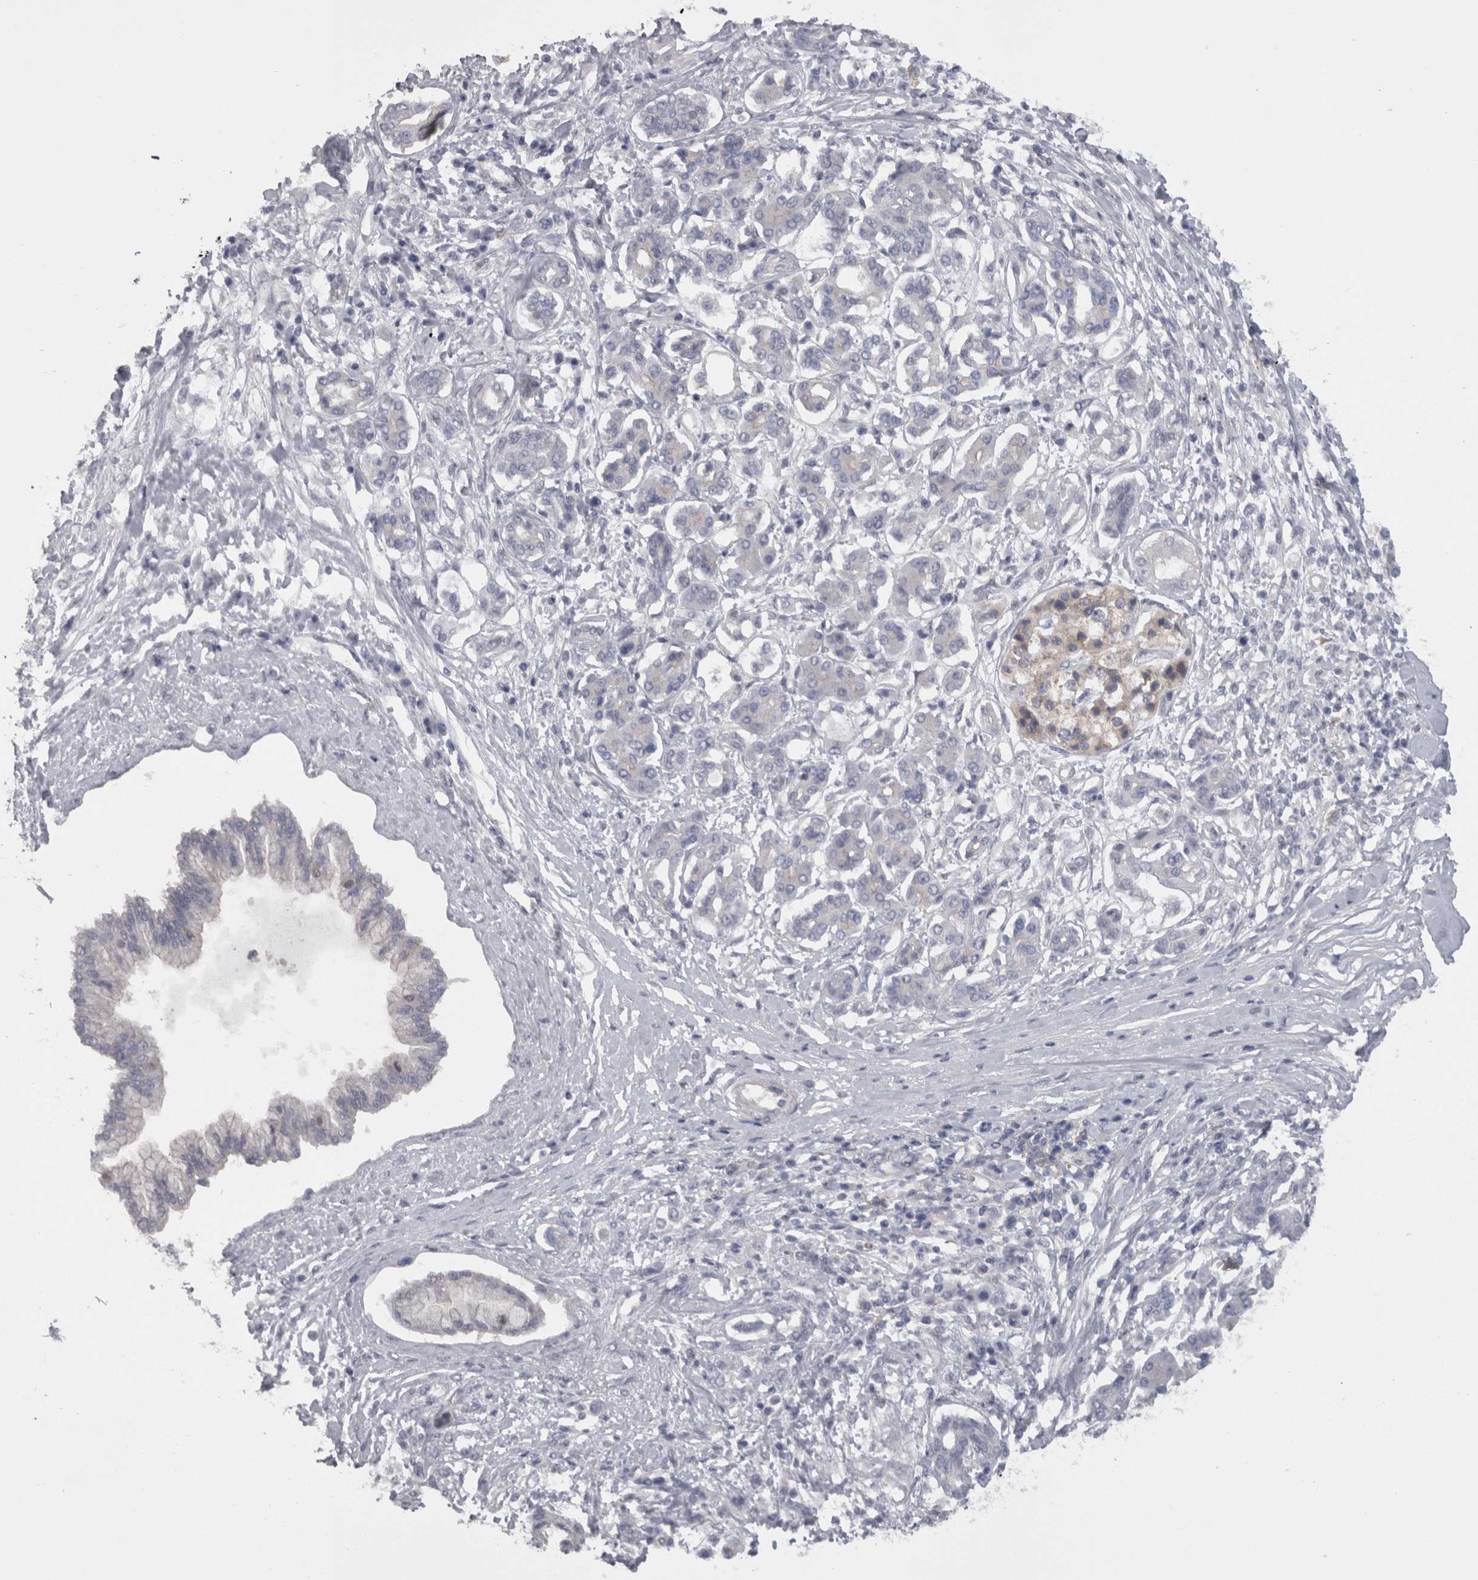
{"staining": {"intensity": "negative", "quantity": "none", "location": "none"}, "tissue": "pancreatic cancer", "cell_type": "Tumor cells", "image_type": "cancer", "snomed": [{"axis": "morphology", "description": "Adenocarcinoma, NOS"}, {"axis": "topography", "description": "Pancreas"}], "caption": "DAB (3,3'-diaminobenzidine) immunohistochemical staining of pancreatic adenocarcinoma exhibits no significant expression in tumor cells. Brightfield microscopy of immunohistochemistry stained with DAB (3,3'-diaminobenzidine) (brown) and hematoxylin (blue), captured at high magnification.", "gene": "CAMK2D", "patient": {"sex": "female", "age": 56}}